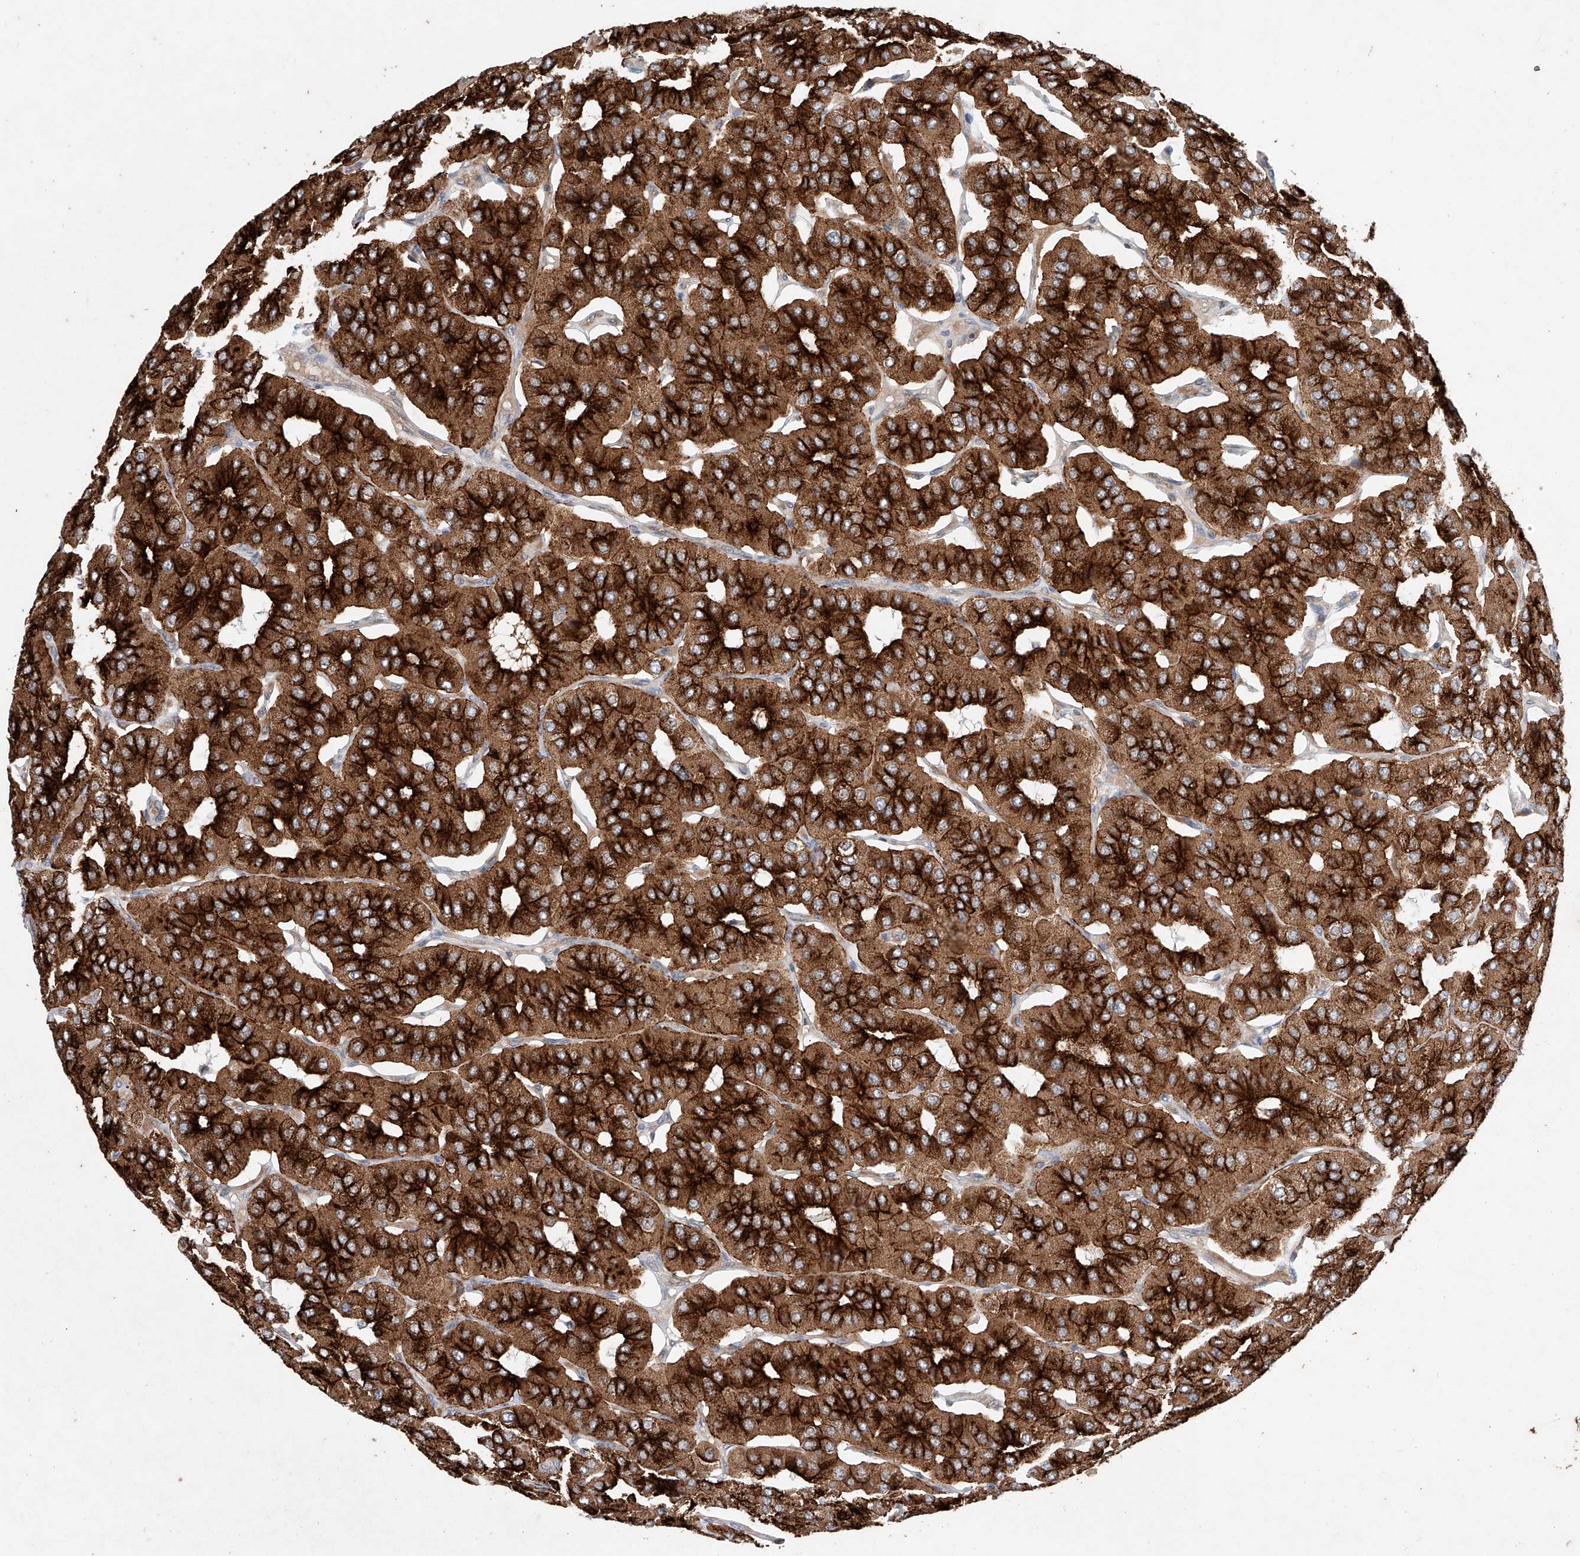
{"staining": {"intensity": "strong", "quantity": ">75%", "location": "cytoplasmic/membranous"}, "tissue": "parathyroid gland", "cell_type": "Glandular cells", "image_type": "normal", "snomed": [{"axis": "morphology", "description": "Normal tissue, NOS"}, {"axis": "morphology", "description": "Adenoma, NOS"}, {"axis": "topography", "description": "Parathyroid gland"}], "caption": "Immunohistochemistry (IHC) image of normal parathyroid gland: human parathyroid gland stained using IHC exhibits high levels of strong protein expression localized specifically in the cytoplasmic/membranous of glandular cells, appearing as a cytoplasmic/membranous brown color.", "gene": "FASTK", "patient": {"sex": "female", "age": 86}}